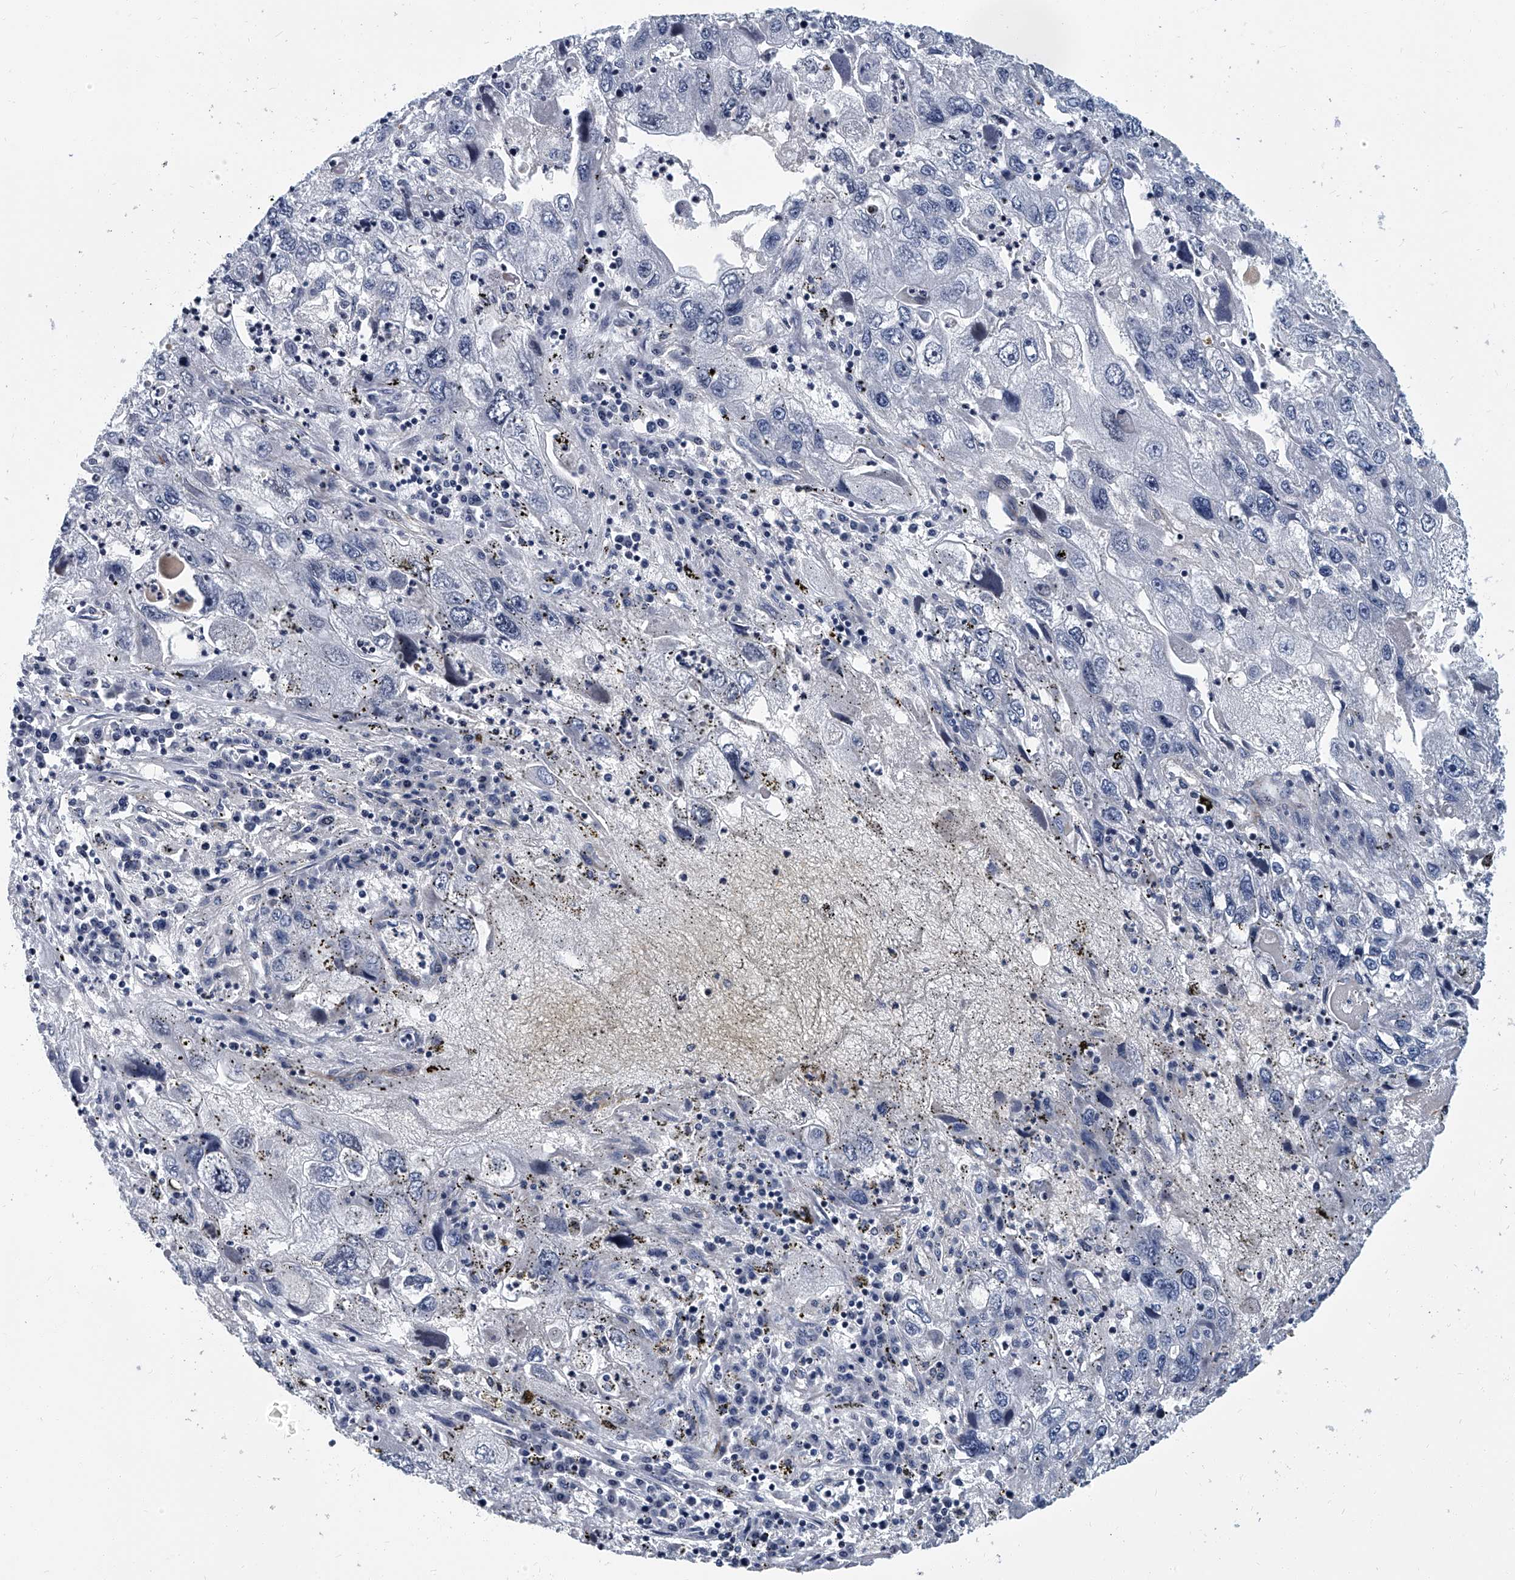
{"staining": {"intensity": "negative", "quantity": "none", "location": "none"}, "tissue": "endometrial cancer", "cell_type": "Tumor cells", "image_type": "cancer", "snomed": [{"axis": "morphology", "description": "Adenocarcinoma, NOS"}, {"axis": "topography", "description": "Endometrium"}], "caption": "Immunohistochemical staining of endometrial cancer (adenocarcinoma) reveals no significant positivity in tumor cells. The staining is performed using DAB brown chromogen with nuclei counter-stained in using hematoxylin.", "gene": "KIRREL1", "patient": {"sex": "female", "age": 49}}